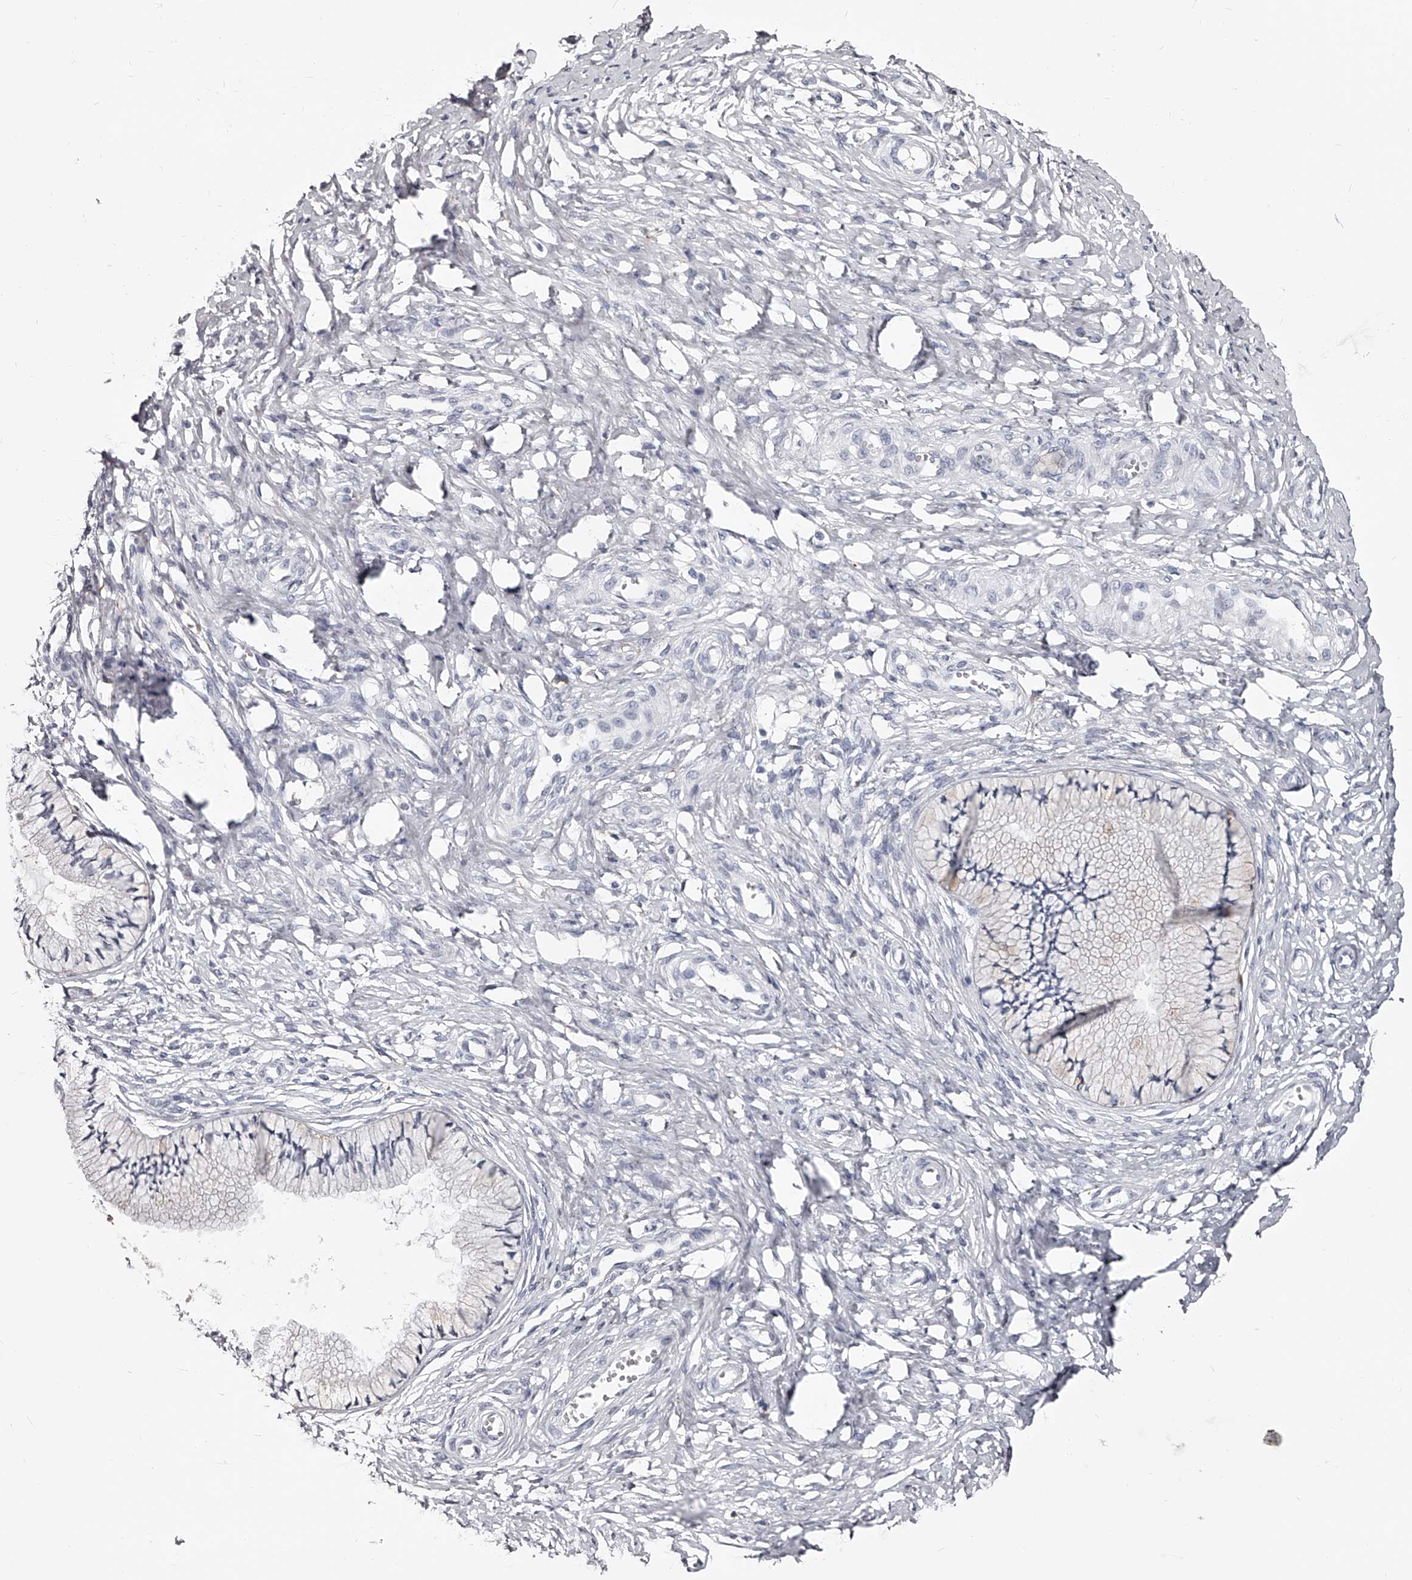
{"staining": {"intensity": "negative", "quantity": "none", "location": "none"}, "tissue": "cervix", "cell_type": "Glandular cells", "image_type": "normal", "snomed": [{"axis": "morphology", "description": "Normal tissue, NOS"}, {"axis": "topography", "description": "Cervix"}], "caption": "This is a micrograph of immunohistochemistry (IHC) staining of normal cervix, which shows no expression in glandular cells.", "gene": "PACSIN1", "patient": {"sex": "female", "age": 36}}